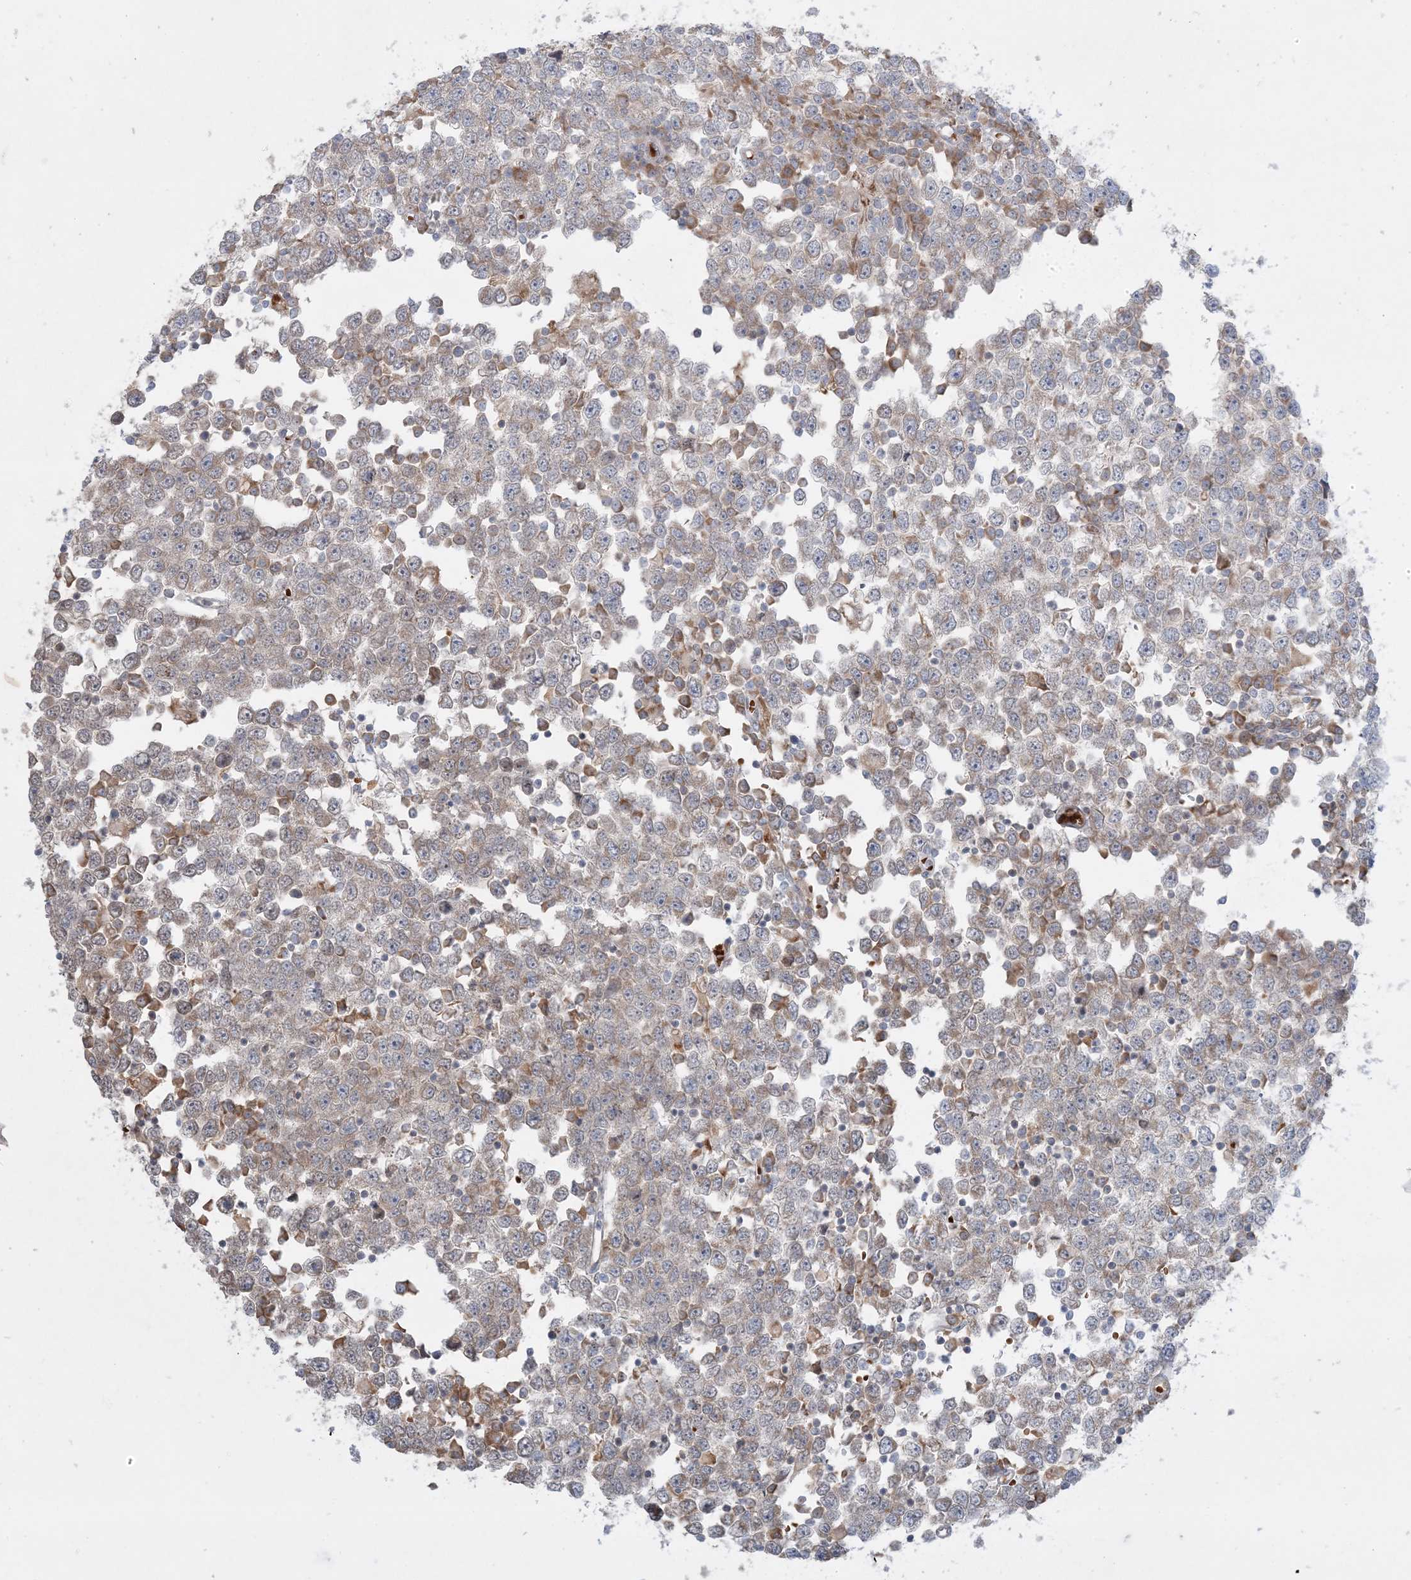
{"staining": {"intensity": "weak", "quantity": "25%-75%", "location": "cytoplasmic/membranous"}, "tissue": "testis cancer", "cell_type": "Tumor cells", "image_type": "cancer", "snomed": [{"axis": "morphology", "description": "Seminoma, NOS"}, {"axis": "topography", "description": "Testis"}], "caption": "High-power microscopy captured an IHC photomicrograph of testis seminoma, revealing weak cytoplasmic/membranous expression in about 25%-75% of tumor cells. The protein is stained brown, and the nuclei are stained in blue (DAB (3,3'-diaminobenzidine) IHC with brightfield microscopy, high magnification).", "gene": "MMGT1", "patient": {"sex": "male", "age": 65}}